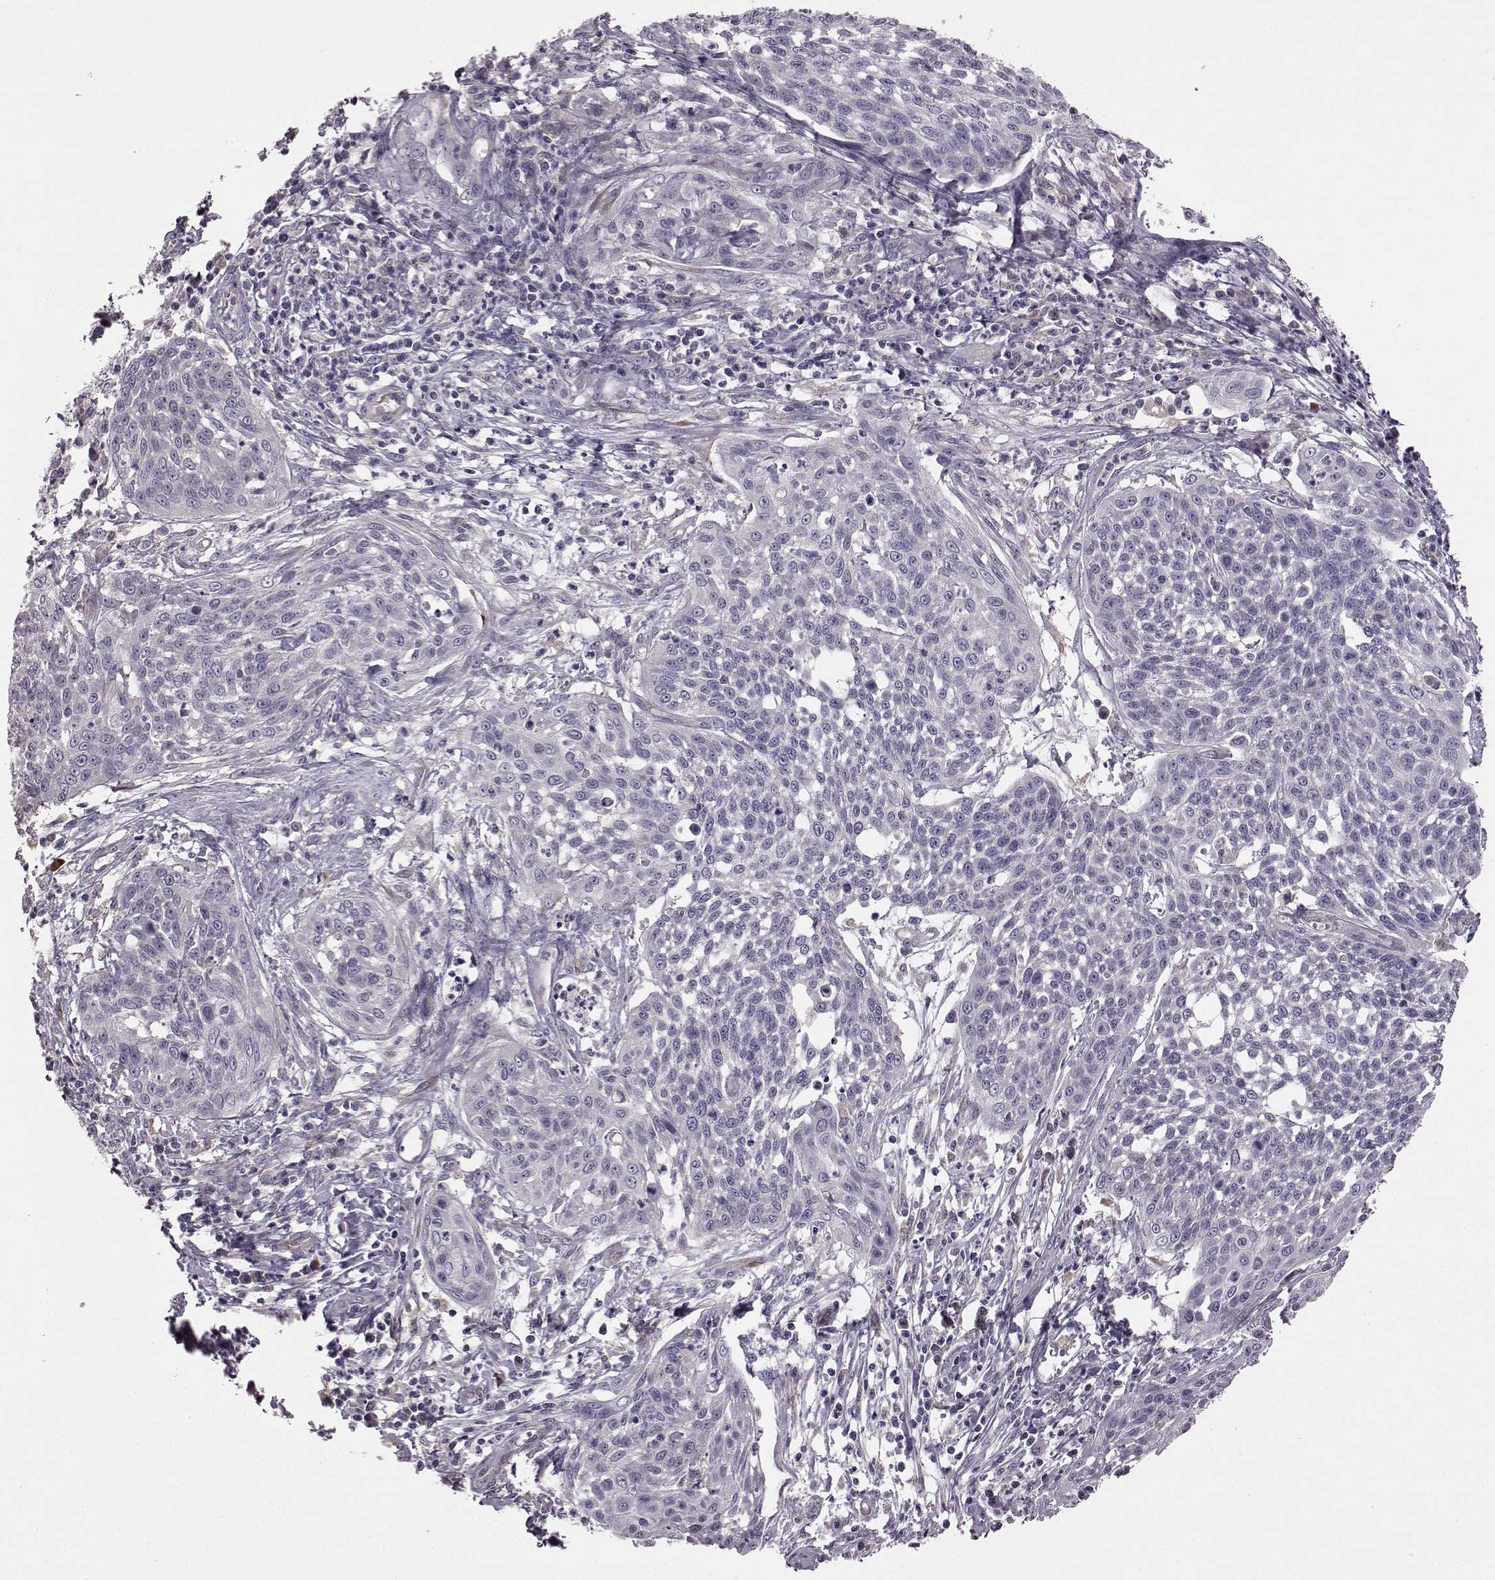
{"staining": {"intensity": "negative", "quantity": "none", "location": "none"}, "tissue": "cervical cancer", "cell_type": "Tumor cells", "image_type": "cancer", "snomed": [{"axis": "morphology", "description": "Squamous cell carcinoma, NOS"}, {"axis": "topography", "description": "Cervix"}], "caption": "Immunohistochemical staining of human cervical squamous cell carcinoma reveals no significant positivity in tumor cells.", "gene": "ADGRG2", "patient": {"sex": "female", "age": 34}}